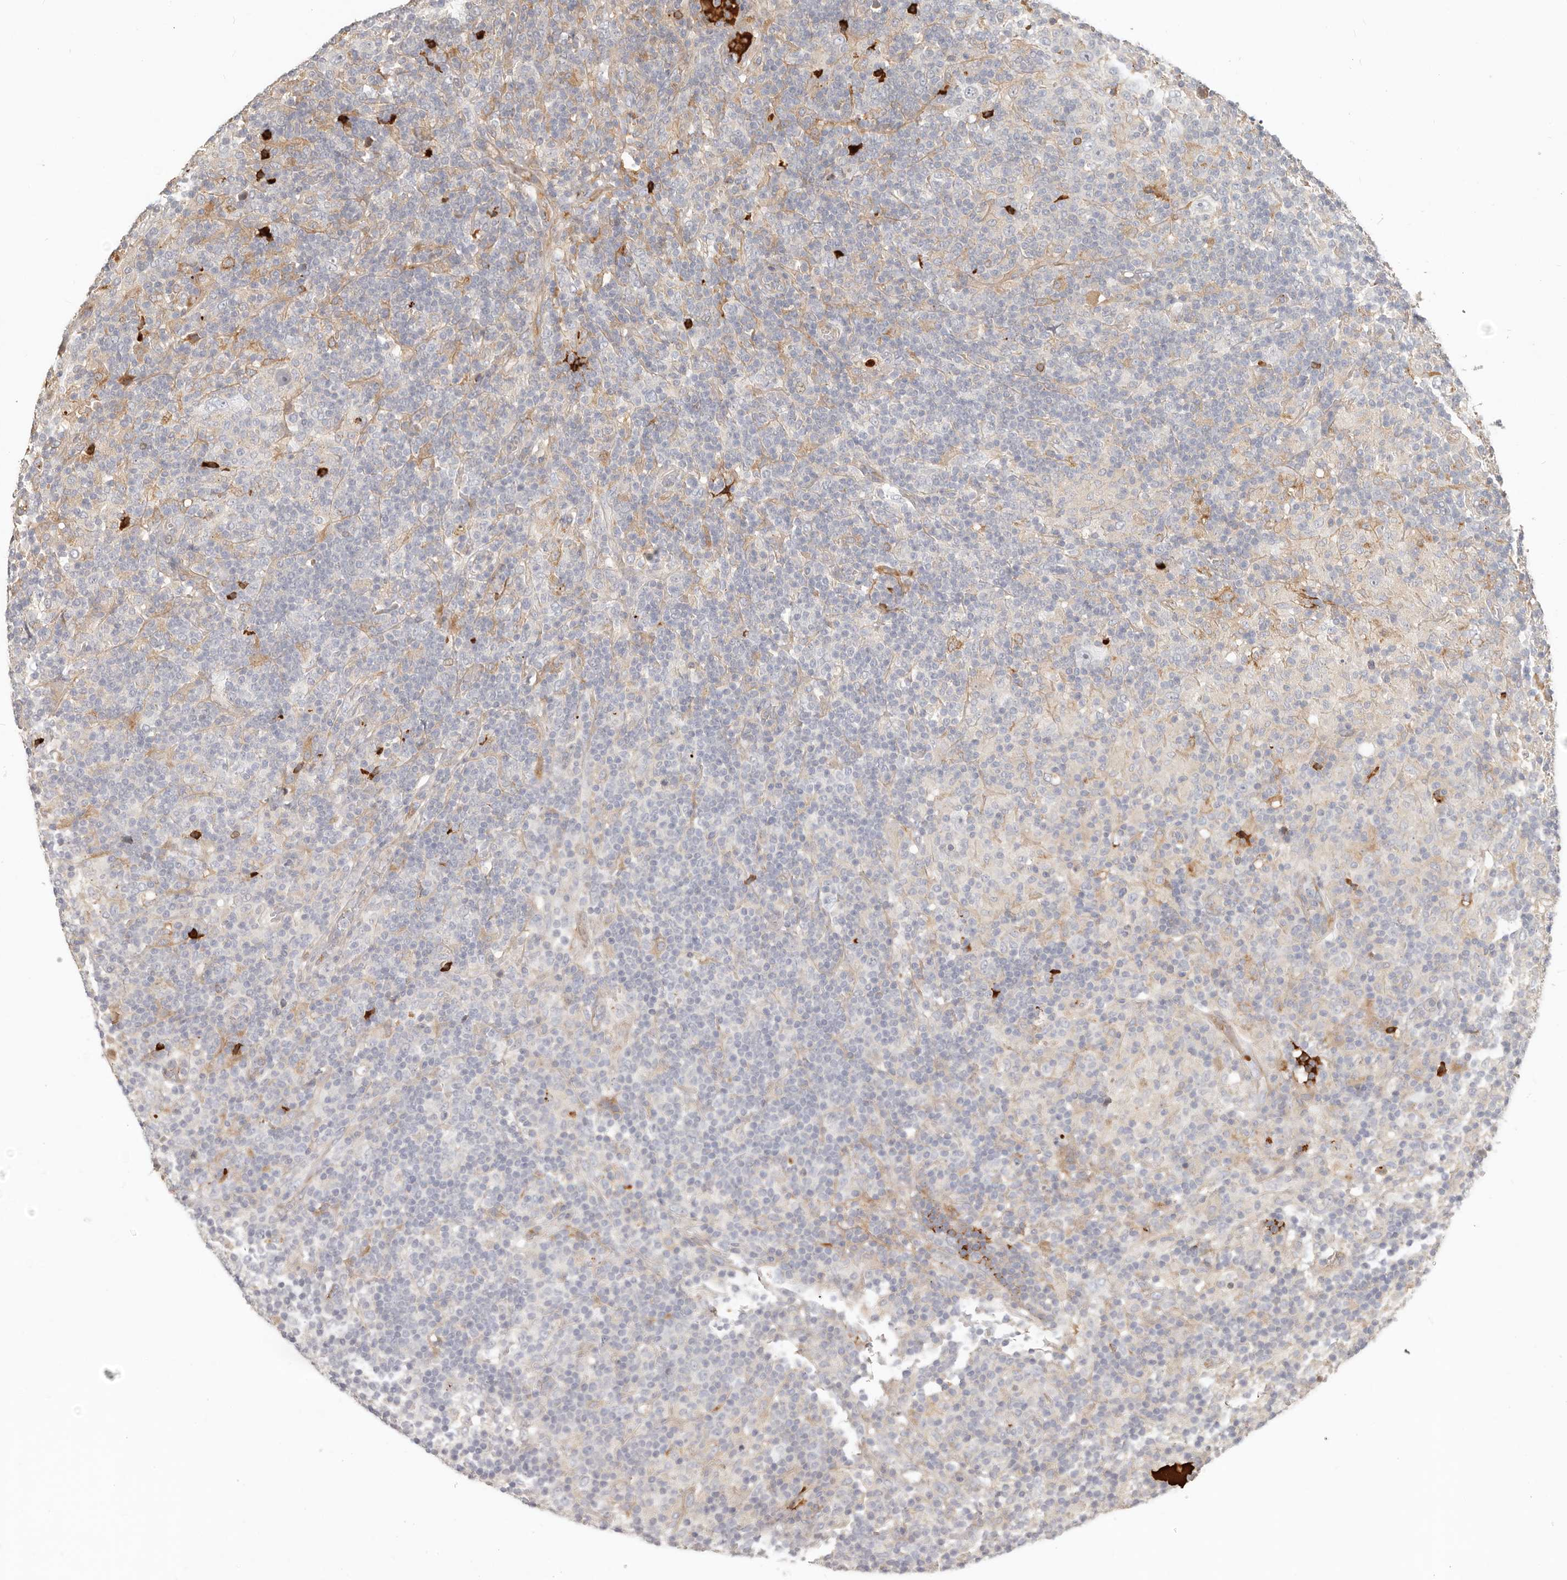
{"staining": {"intensity": "negative", "quantity": "none", "location": "none"}, "tissue": "lymphoma", "cell_type": "Tumor cells", "image_type": "cancer", "snomed": [{"axis": "morphology", "description": "Hodgkin's disease, NOS"}, {"axis": "topography", "description": "Lymph node"}], "caption": "DAB (3,3'-diaminobenzidine) immunohistochemical staining of human lymphoma displays no significant positivity in tumor cells.", "gene": "MTFR2", "patient": {"sex": "male", "age": 70}}